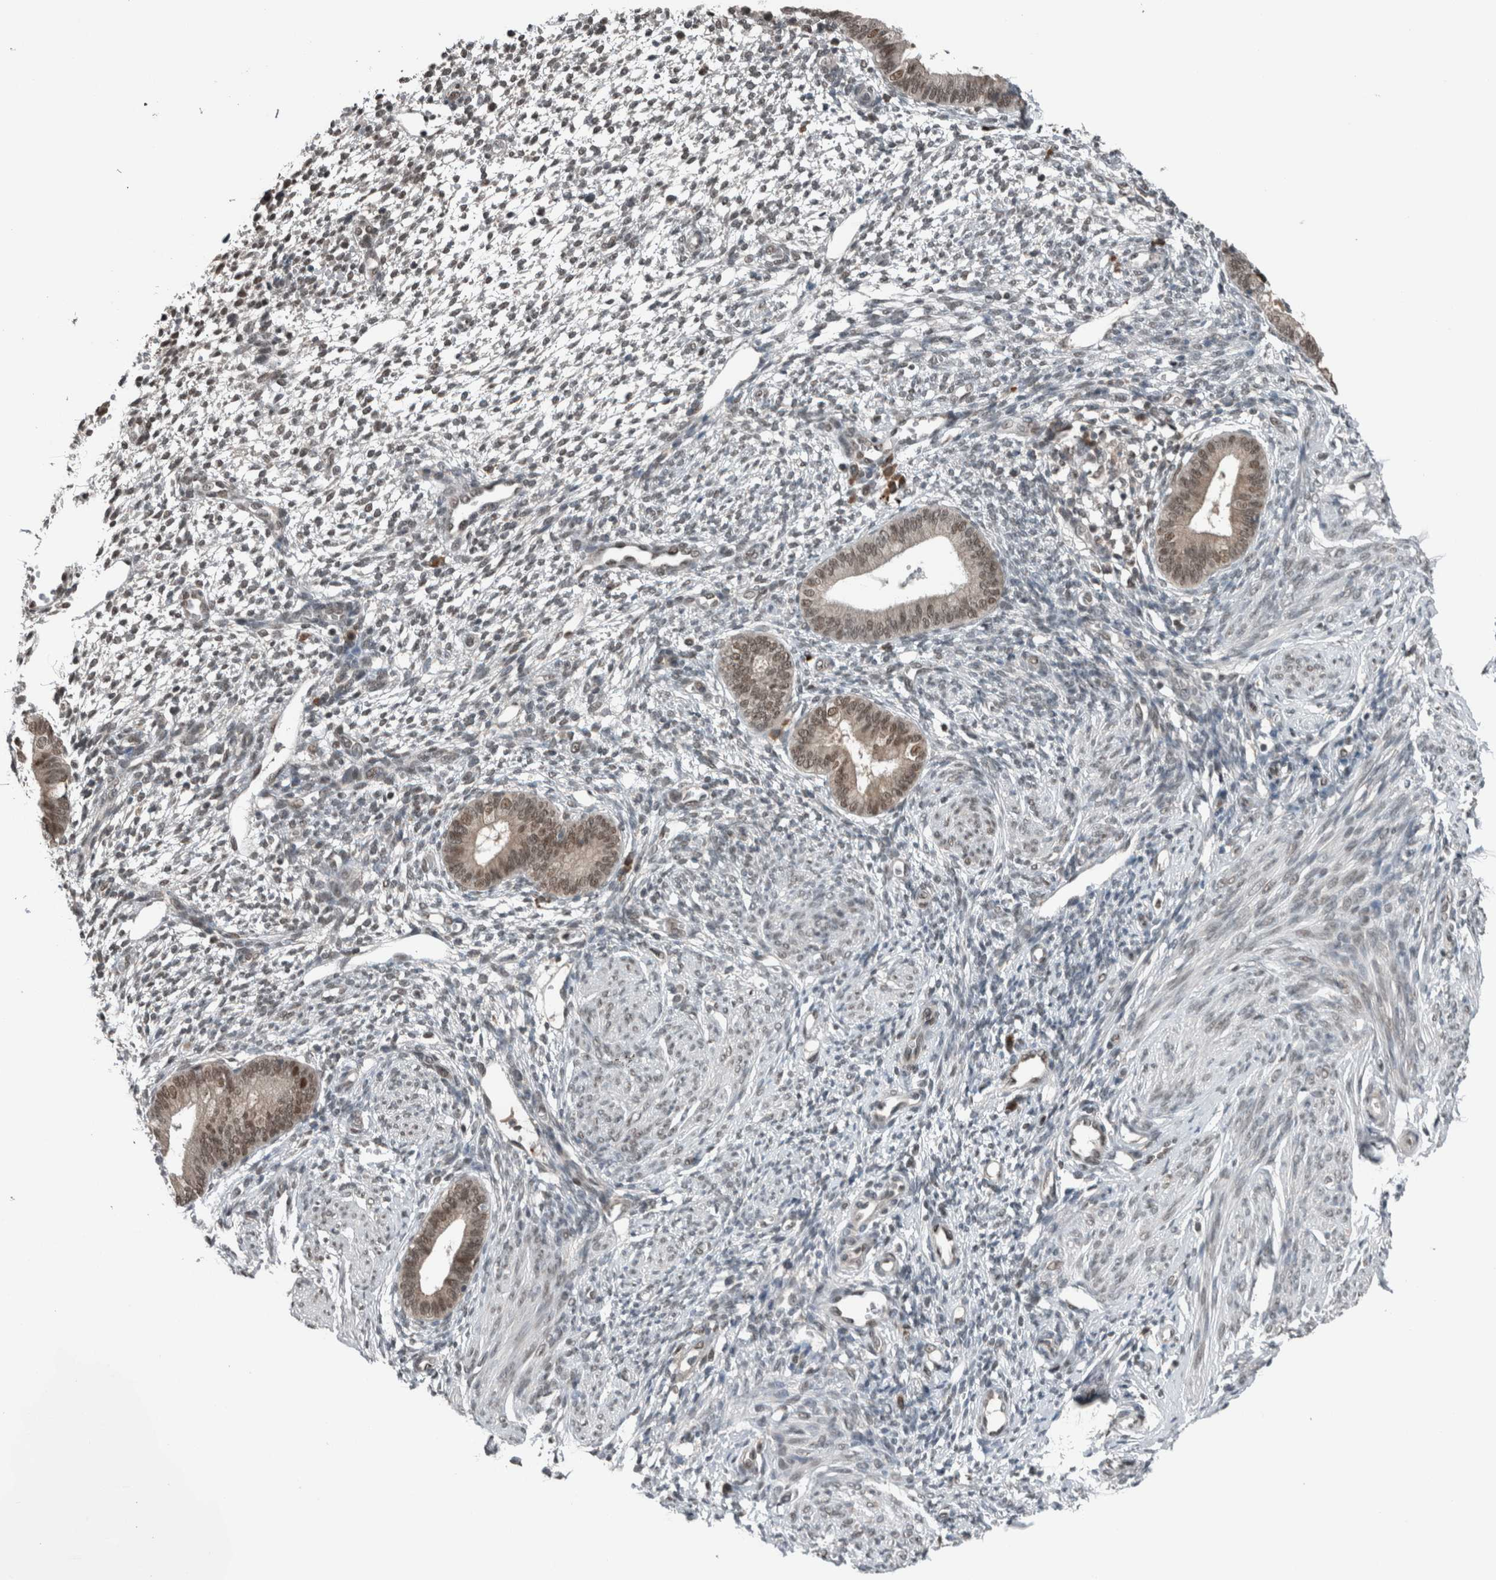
{"staining": {"intensity": "weak", "quantity": "<25%", "location": "nuclear"}, "tissue": "endometrium", "cell_type": "Cells in endometrial stroma", "image_type": "normal", "snomed": [{"axis": "morphology", "description": "Normal tissue, NOS"}, {"axis": "topography", "description": "Endometrium"}], "caption": "This is a micrograph of immunohistochemistry (IHC) staining of benign endometrium, which shows no positivity in cells in endometrial stroma.", "gene": "SPAG7", "patient": {"sex": "female", "age": 46}}